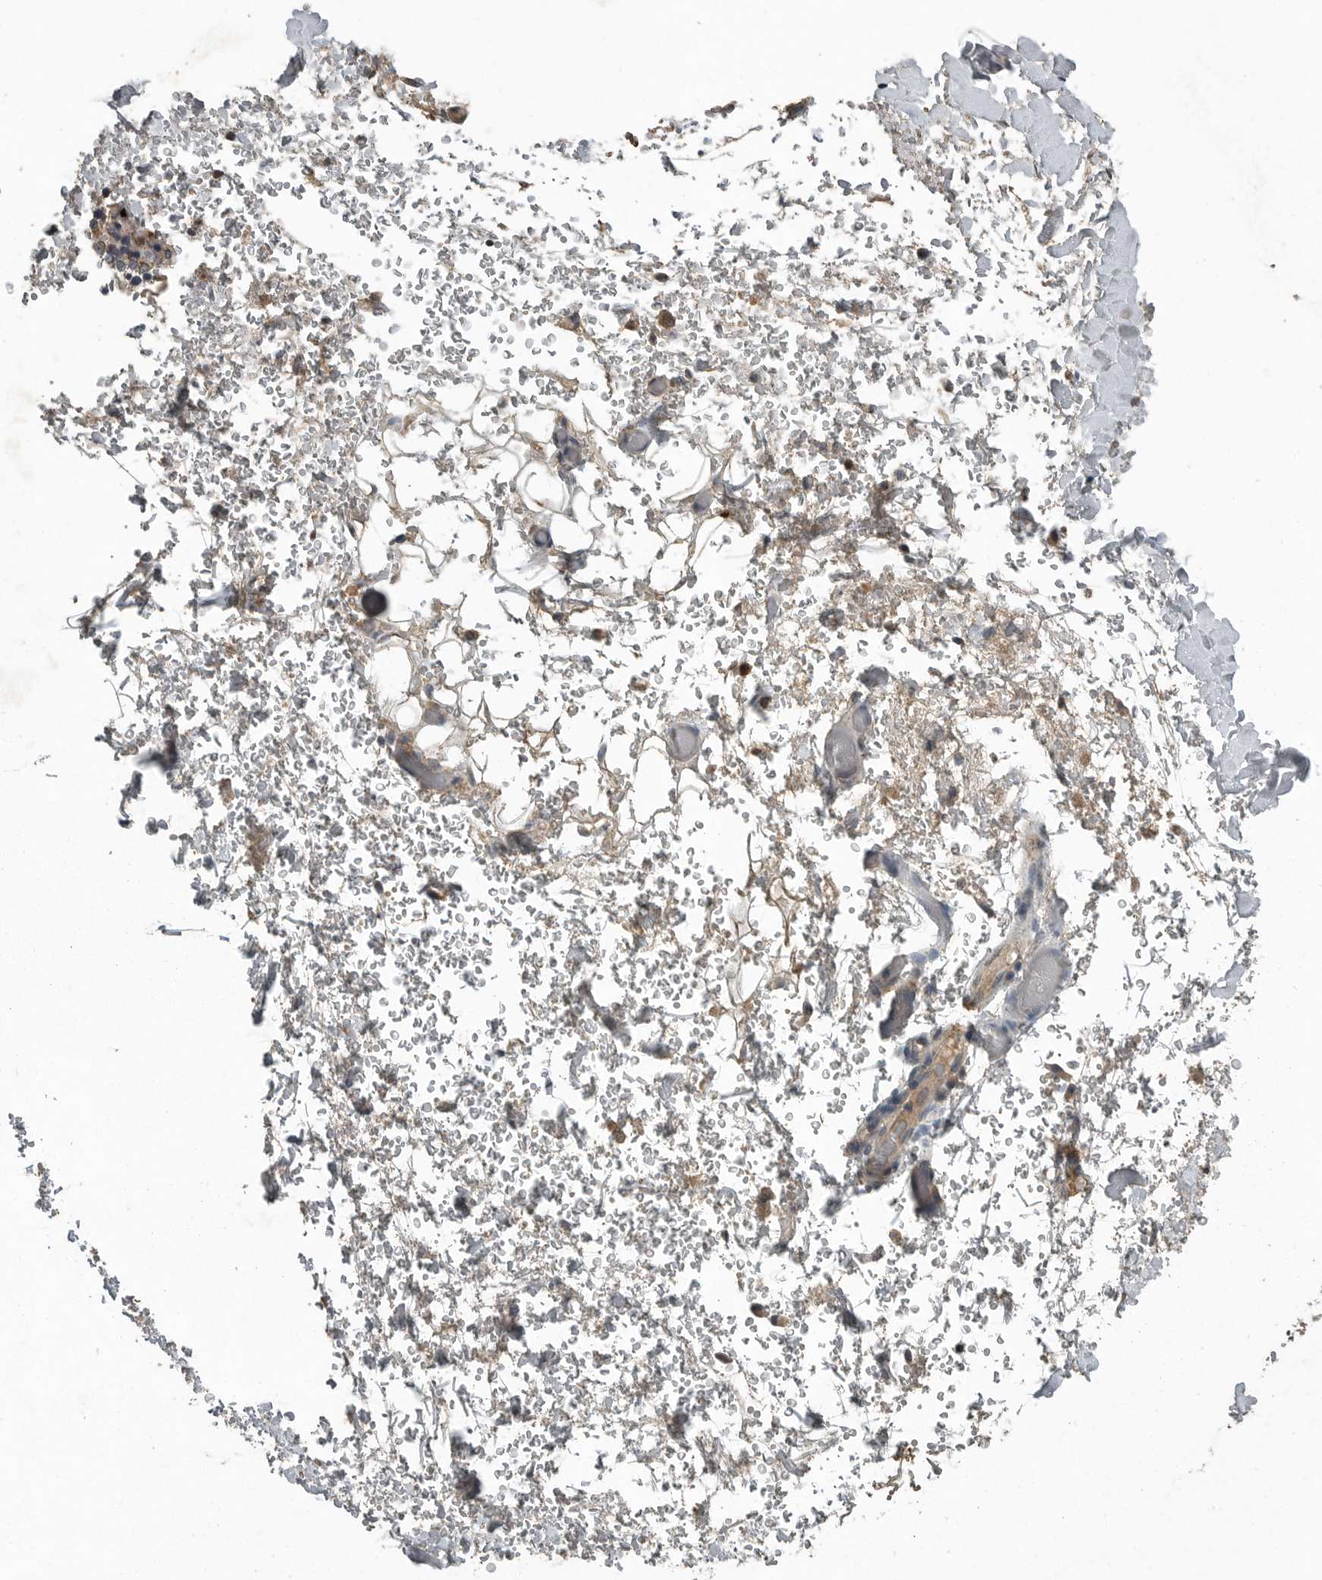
{"staining": {"intensity": "weak", "quantity": ">75%", "location": "none"}, "tissue": "adipose tissue", "cell_type": "Adipocytes", "image_type": "normal", "snomed": [{"axis": "morphology", "description": "Normal tissue, NOS"}, {"axis": "morphology", "description": "Adenocarcinoma, NOS"}, {"axis": "topography", "description": "Esophagus"}], "caption": "Protein staining by IHC demonstrates weak None positivity in approximately >75% of adipocytes in unremarkable adipose tissue. (DAB (3,3'-diaminobenzidine) IHC, brown staining for protein, blue staining for nuclei).", "gene": "IL6ST", "patient": {"sex": "male", "age": 62}}